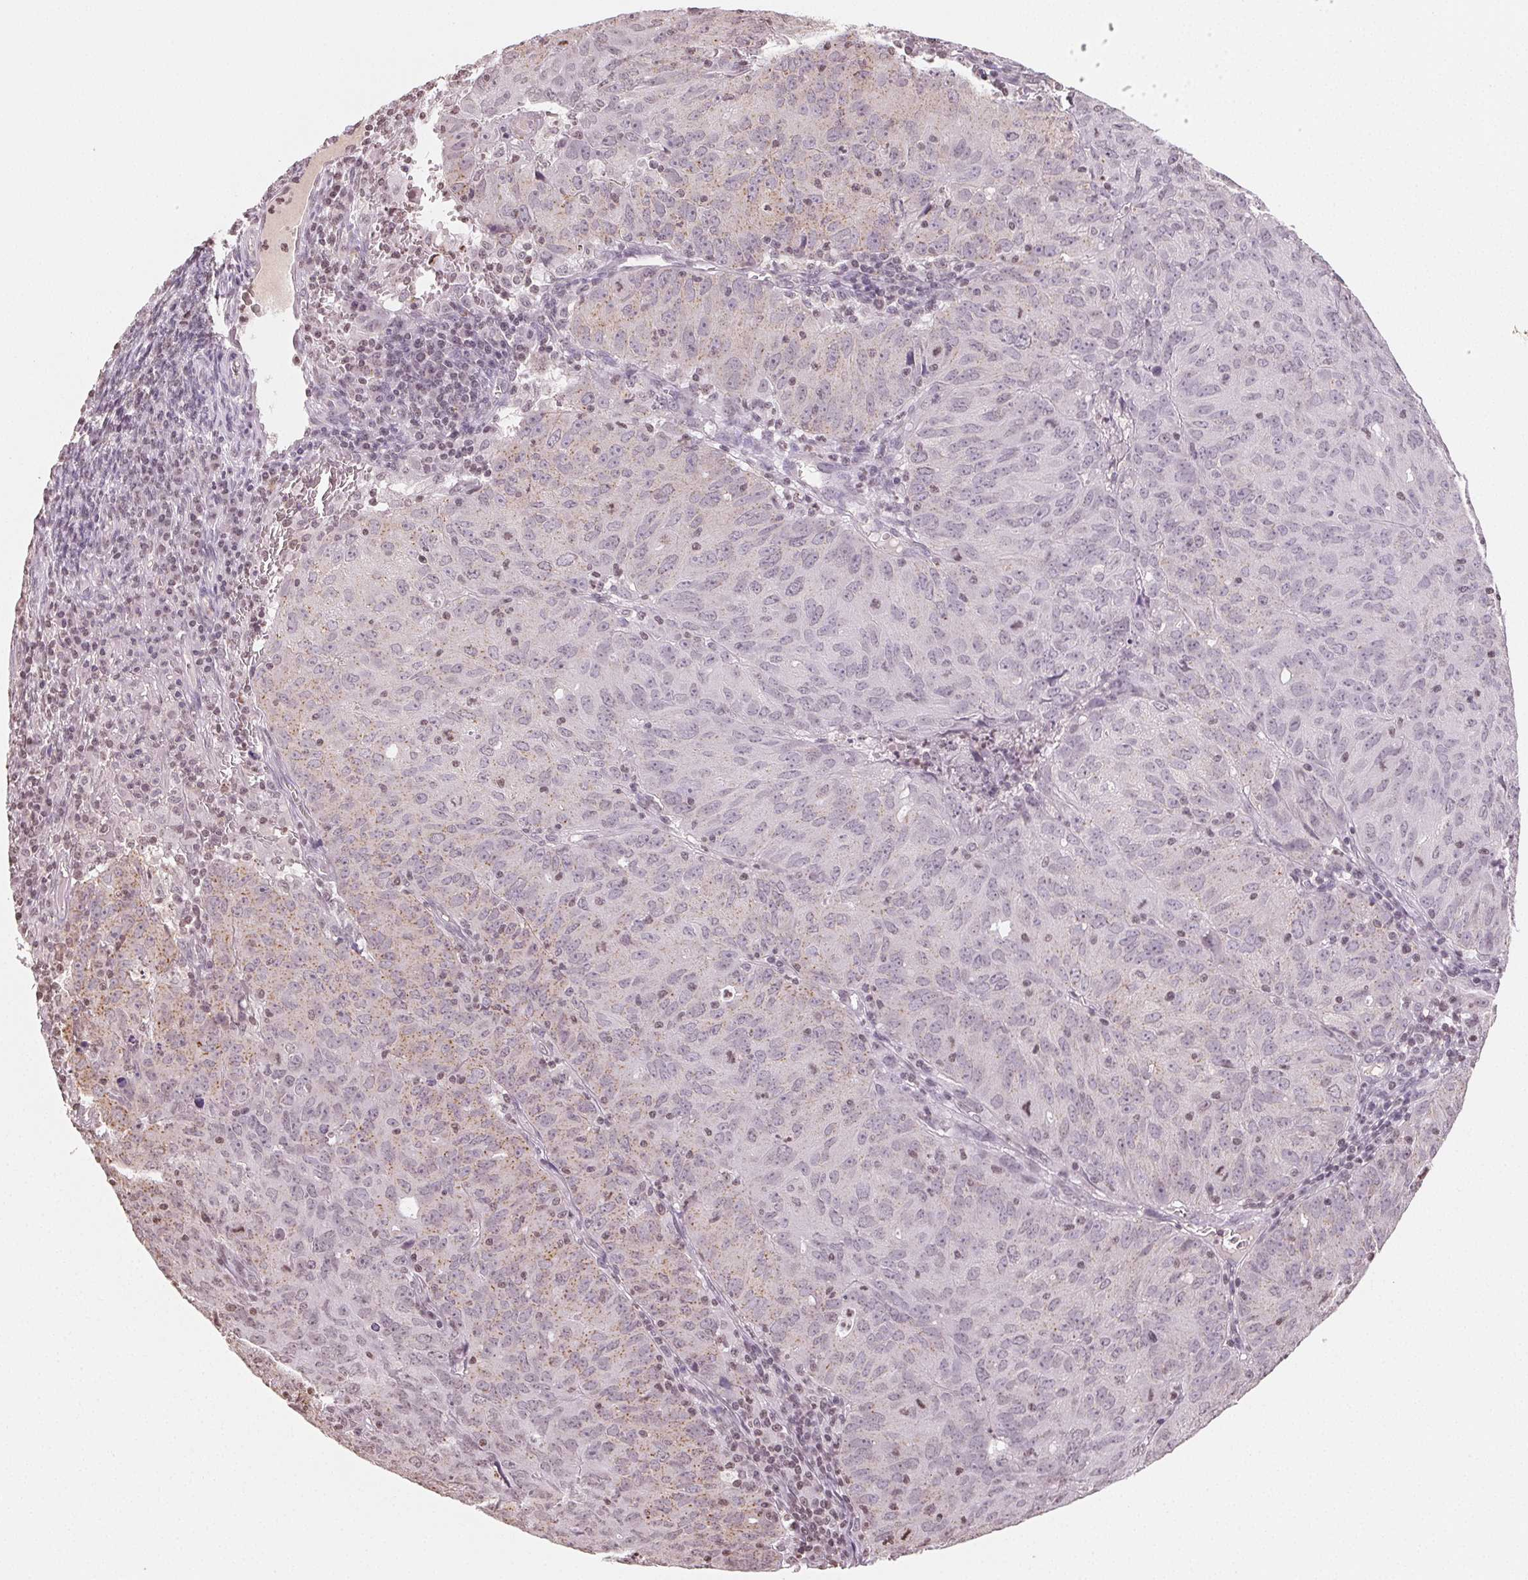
{"staining": {"intensity": "weak", "quantity": "<25%", "location": "cytoplasmic/membranous"}, "tissue": "cervical cancer", "cell_type": "Tumor cells", "image_type": "cancer", "snomed": [{"axis": "morphology", "description": "Adenocarcinoma, NOS"}, {"axis": "topography", "description": "Cervix"}], "caption": "Immunohistochemistry (IHC) histopathology image of neoplastic tissue: cervical cancer (adenocarcinoma) stained with DAB (3,3'-diaminobenzidine) shows no significant protein expression in tumor cells. Brightfield microscopy of immunohistochemistry stained with DAB (brown) and hematoxylin (blue), captured at high magnification.", "gene": "TBP", "patient": {"sex": "female", "age": 56}}